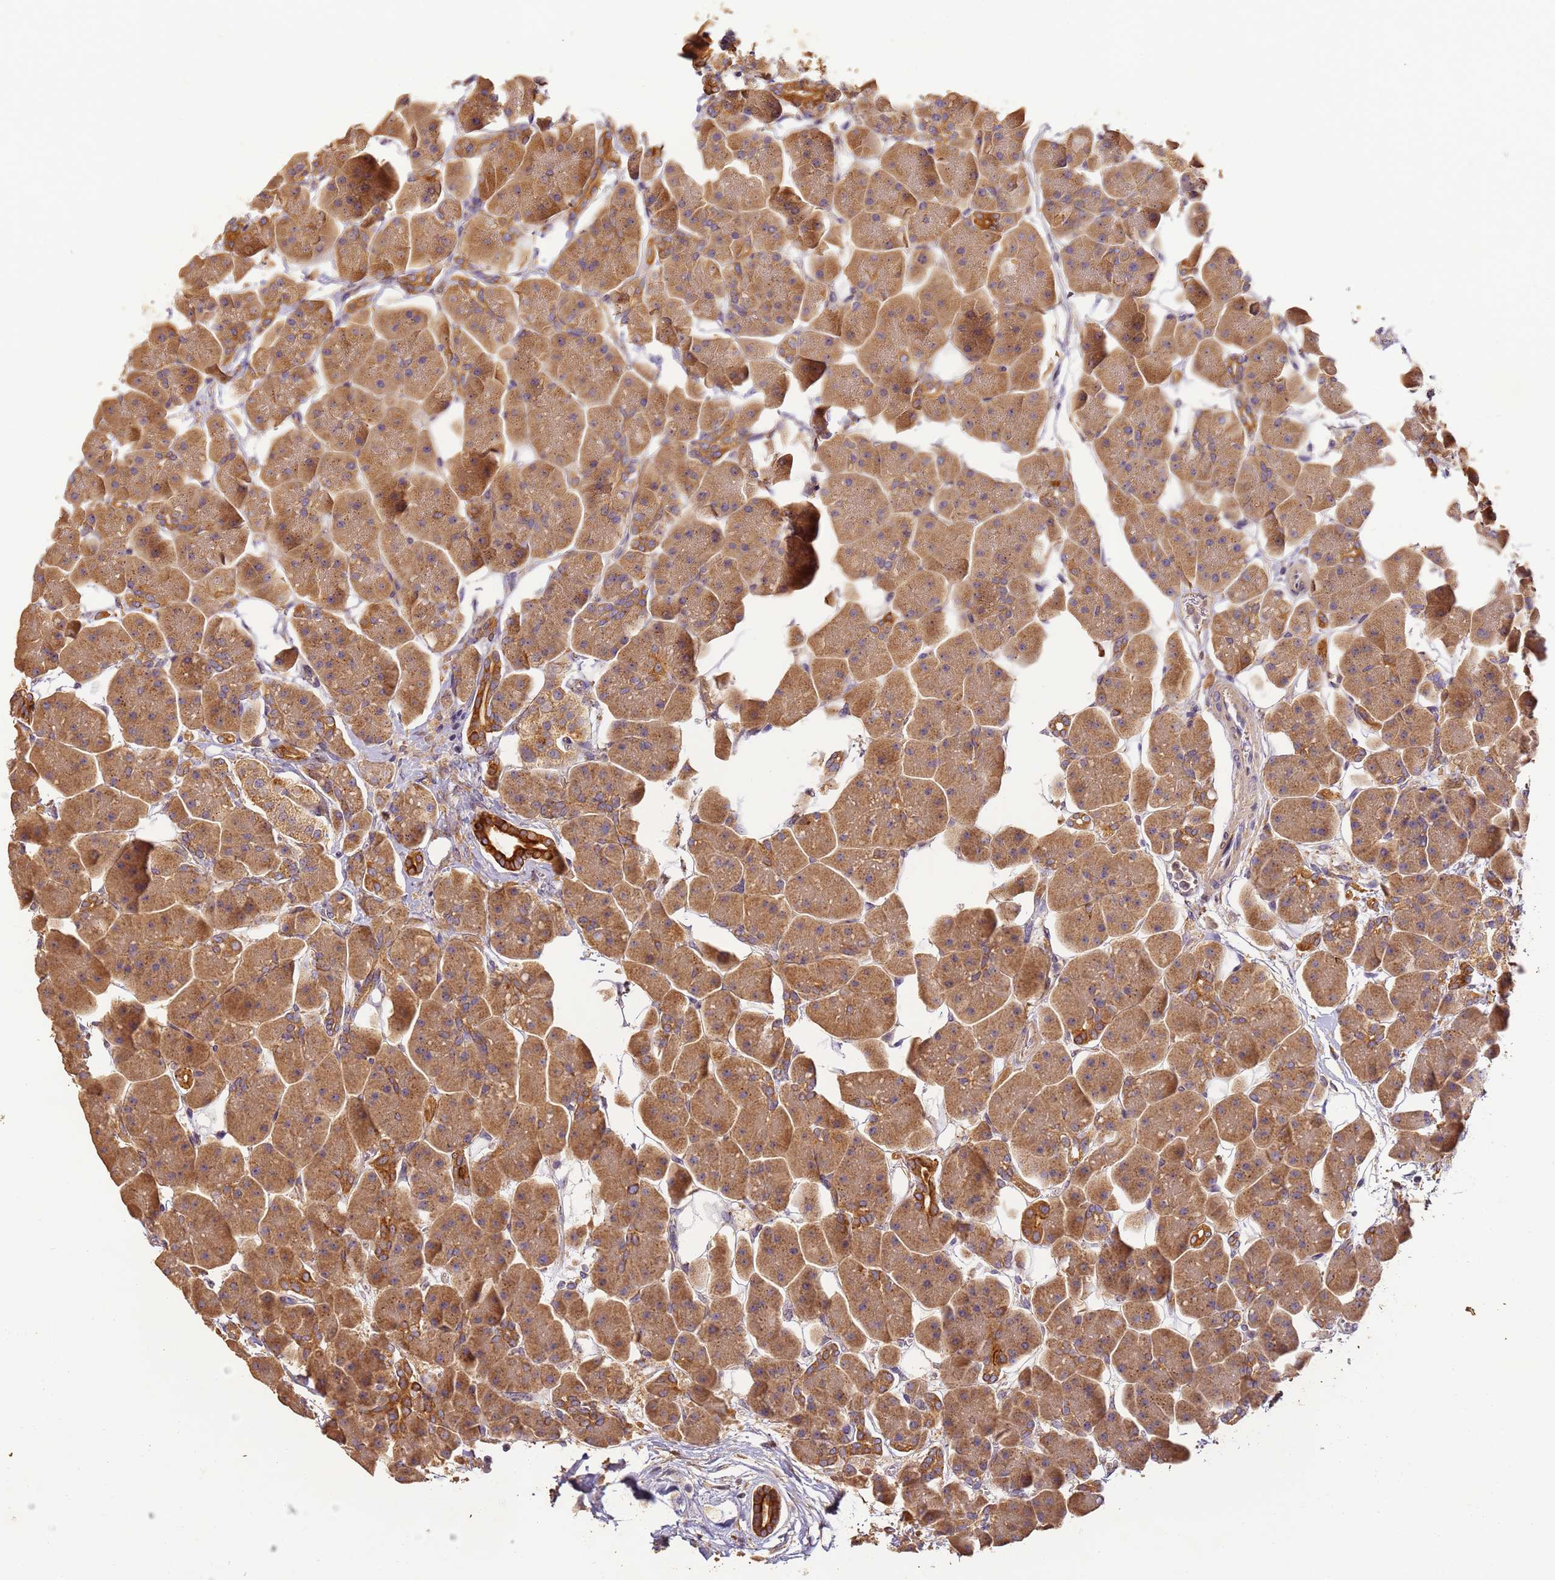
{"staining": {"intensity": "moderate", "quantity": ">75%", "location": "cytoplasmic/membranous"}, "tissue": "pancreas", "cell_type": "Exocrine glandular cells", "image_type": "normal", "snomed": [{"axis": "morphology", "description": "Normal tissue, NOS"}, {"axis": "topography", "description": "Pancreas"}], "caption": "A medium amount of moderate cytoplasmic/membranous staining is present in about >75% of exocrine glandular cells in normal pancreas.", "gene": "TIGAR", "patient": {"sex": "male", "age": 66}}